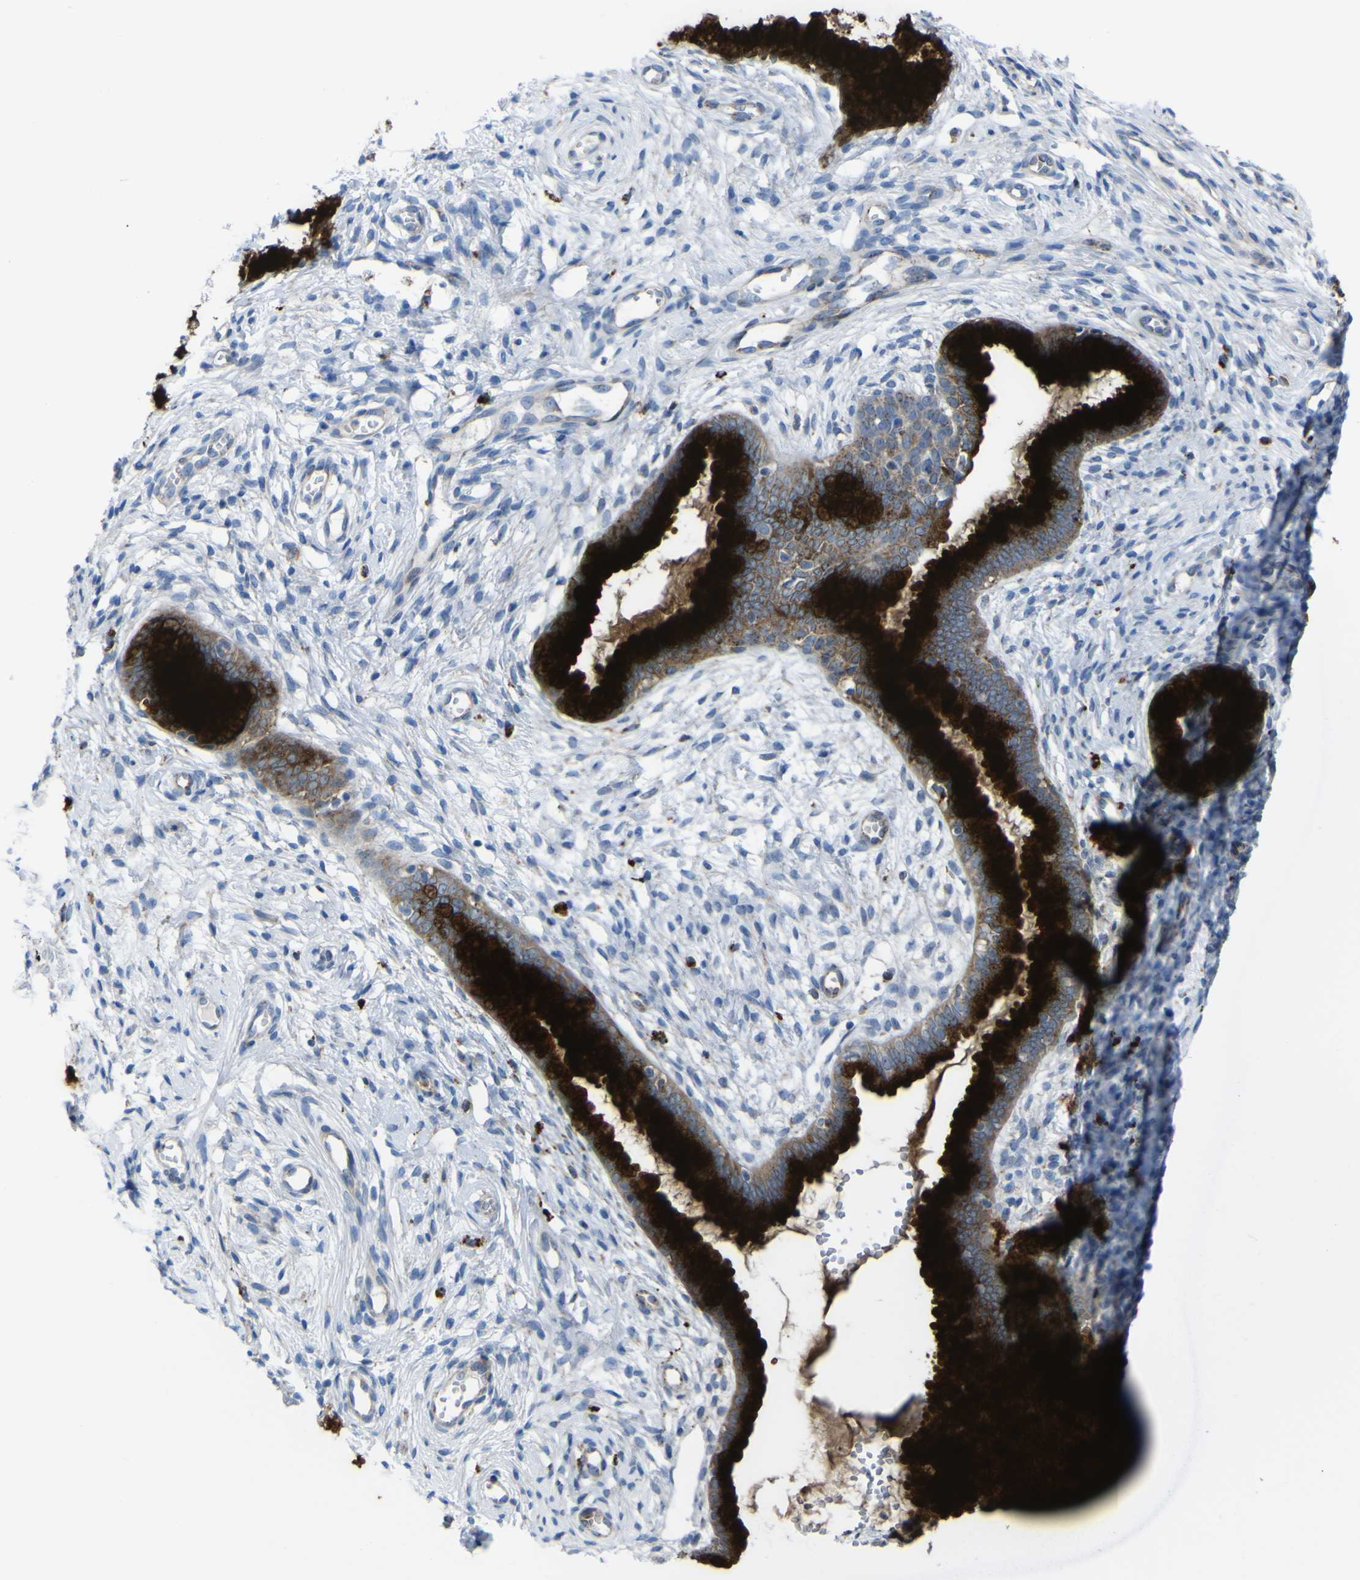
{"staining": {"intensity": "strong", "quantity": ">75%", "location": "cytoplasmic/membranous"}, "tissue": "cervix", "cell_type": "Glandular cells", "image_type": "normal", "snomed": [{"axis": "morphology", "description": "Normal tissue, NOS"}, {"axis": "topography", "description": "Cervix"}], "caption": "Immunohistochemistry (DAB) staining of benign cervix reveals strong cytoplasmic/membranous protein expression in about >75% of glandular cells.", "gene": "CST3", "patient": {"sex": "female", "age": 65}}